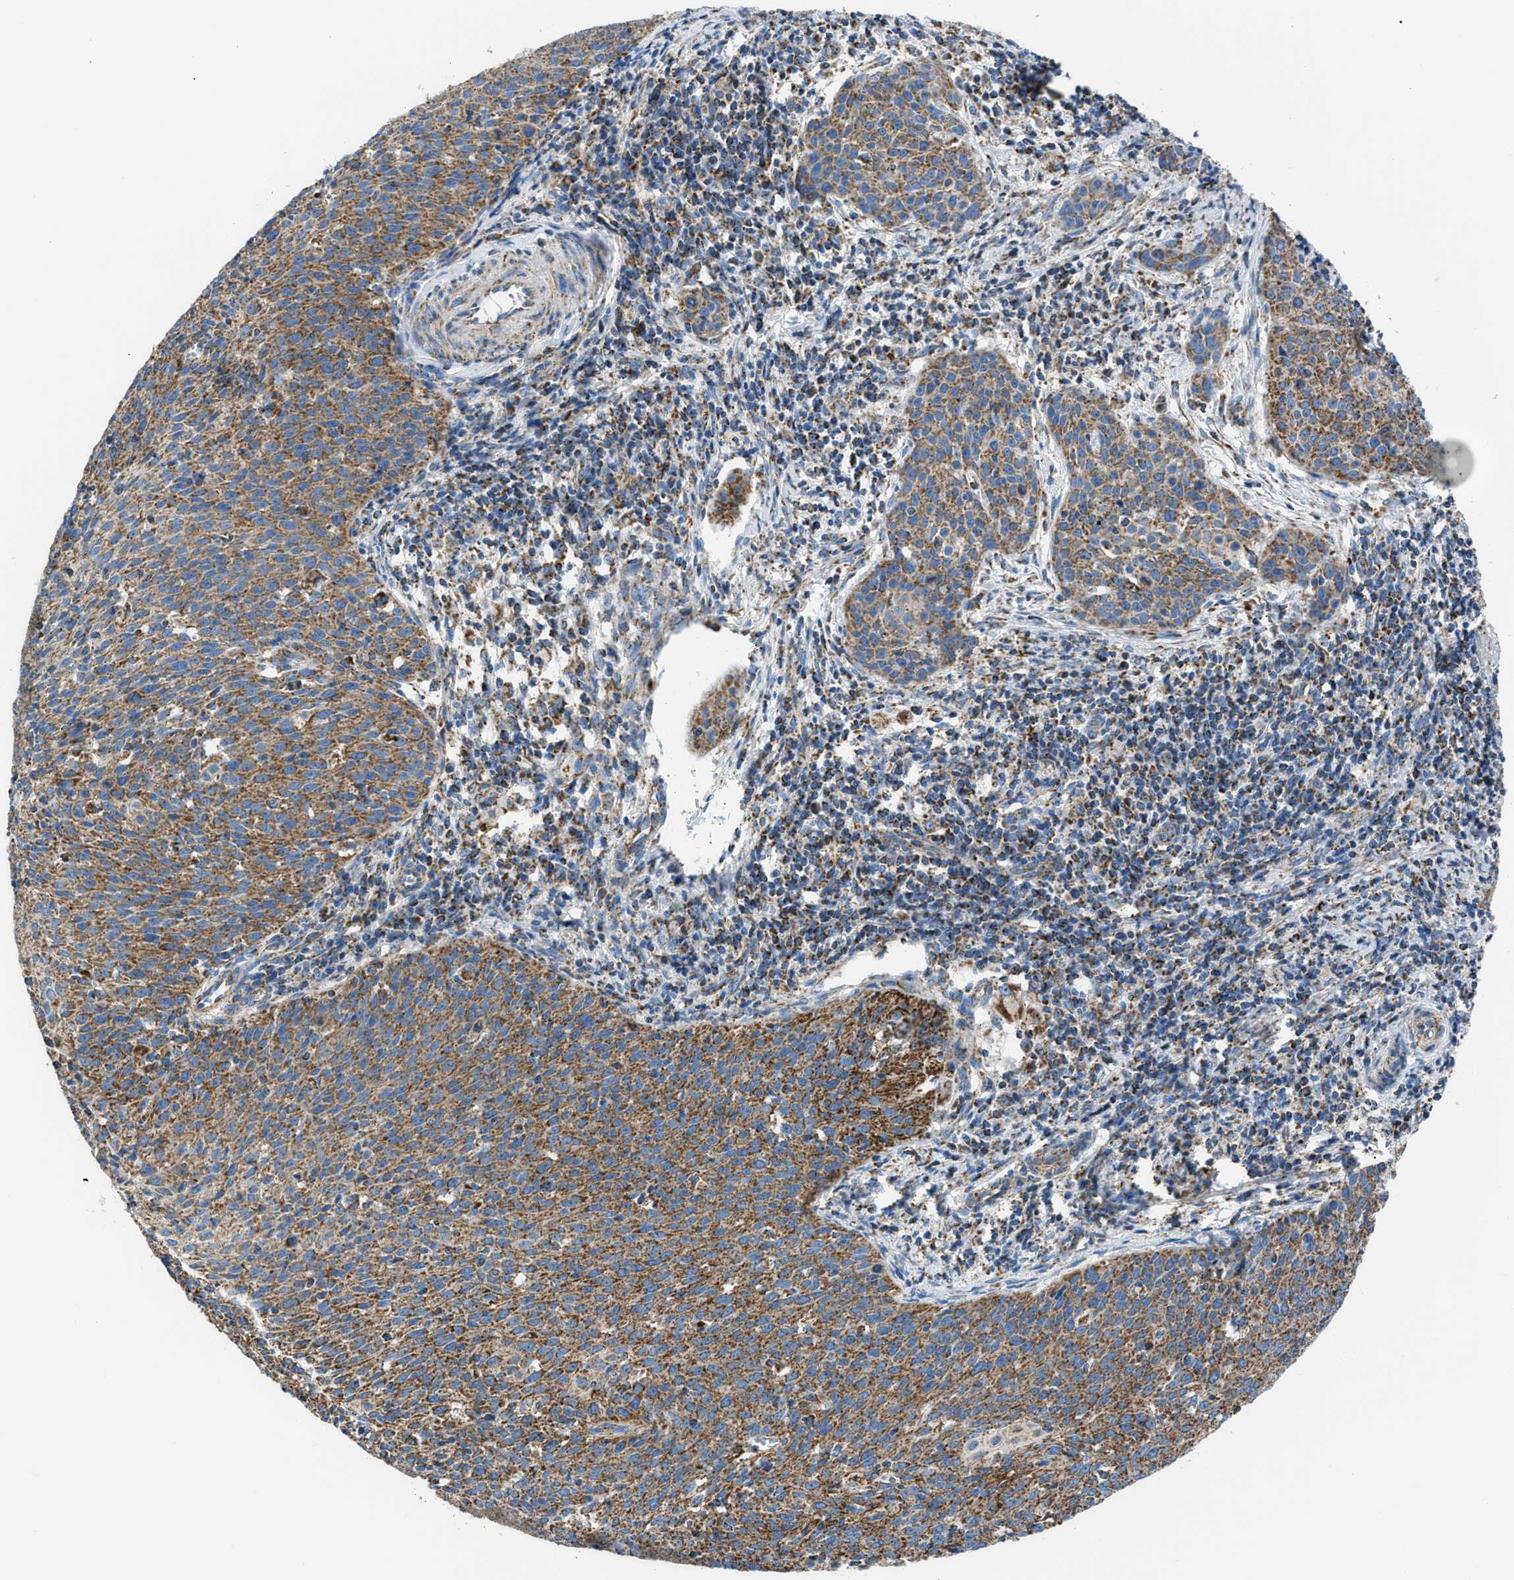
{"staining": {"intensity": "moderate", "quantity": ">75%", "location": "cytoplasmic/membranous"}, "tissue": "cervical cancer", "cell_type": "Tumor cells", "image_type": "cancer", "snomed": [{"axis": "morphology", "description": "Squamous cell carcinoma, NOS"}, {"axis": "topography", "description": "Cervix"}], "caption": "Cervical cancer (squamous cell carcinoma) stained with a protein marker shows moderate staining in tumor cells.", "gene": "PHB2", "patient": {"sex": "female", "age": 38}}